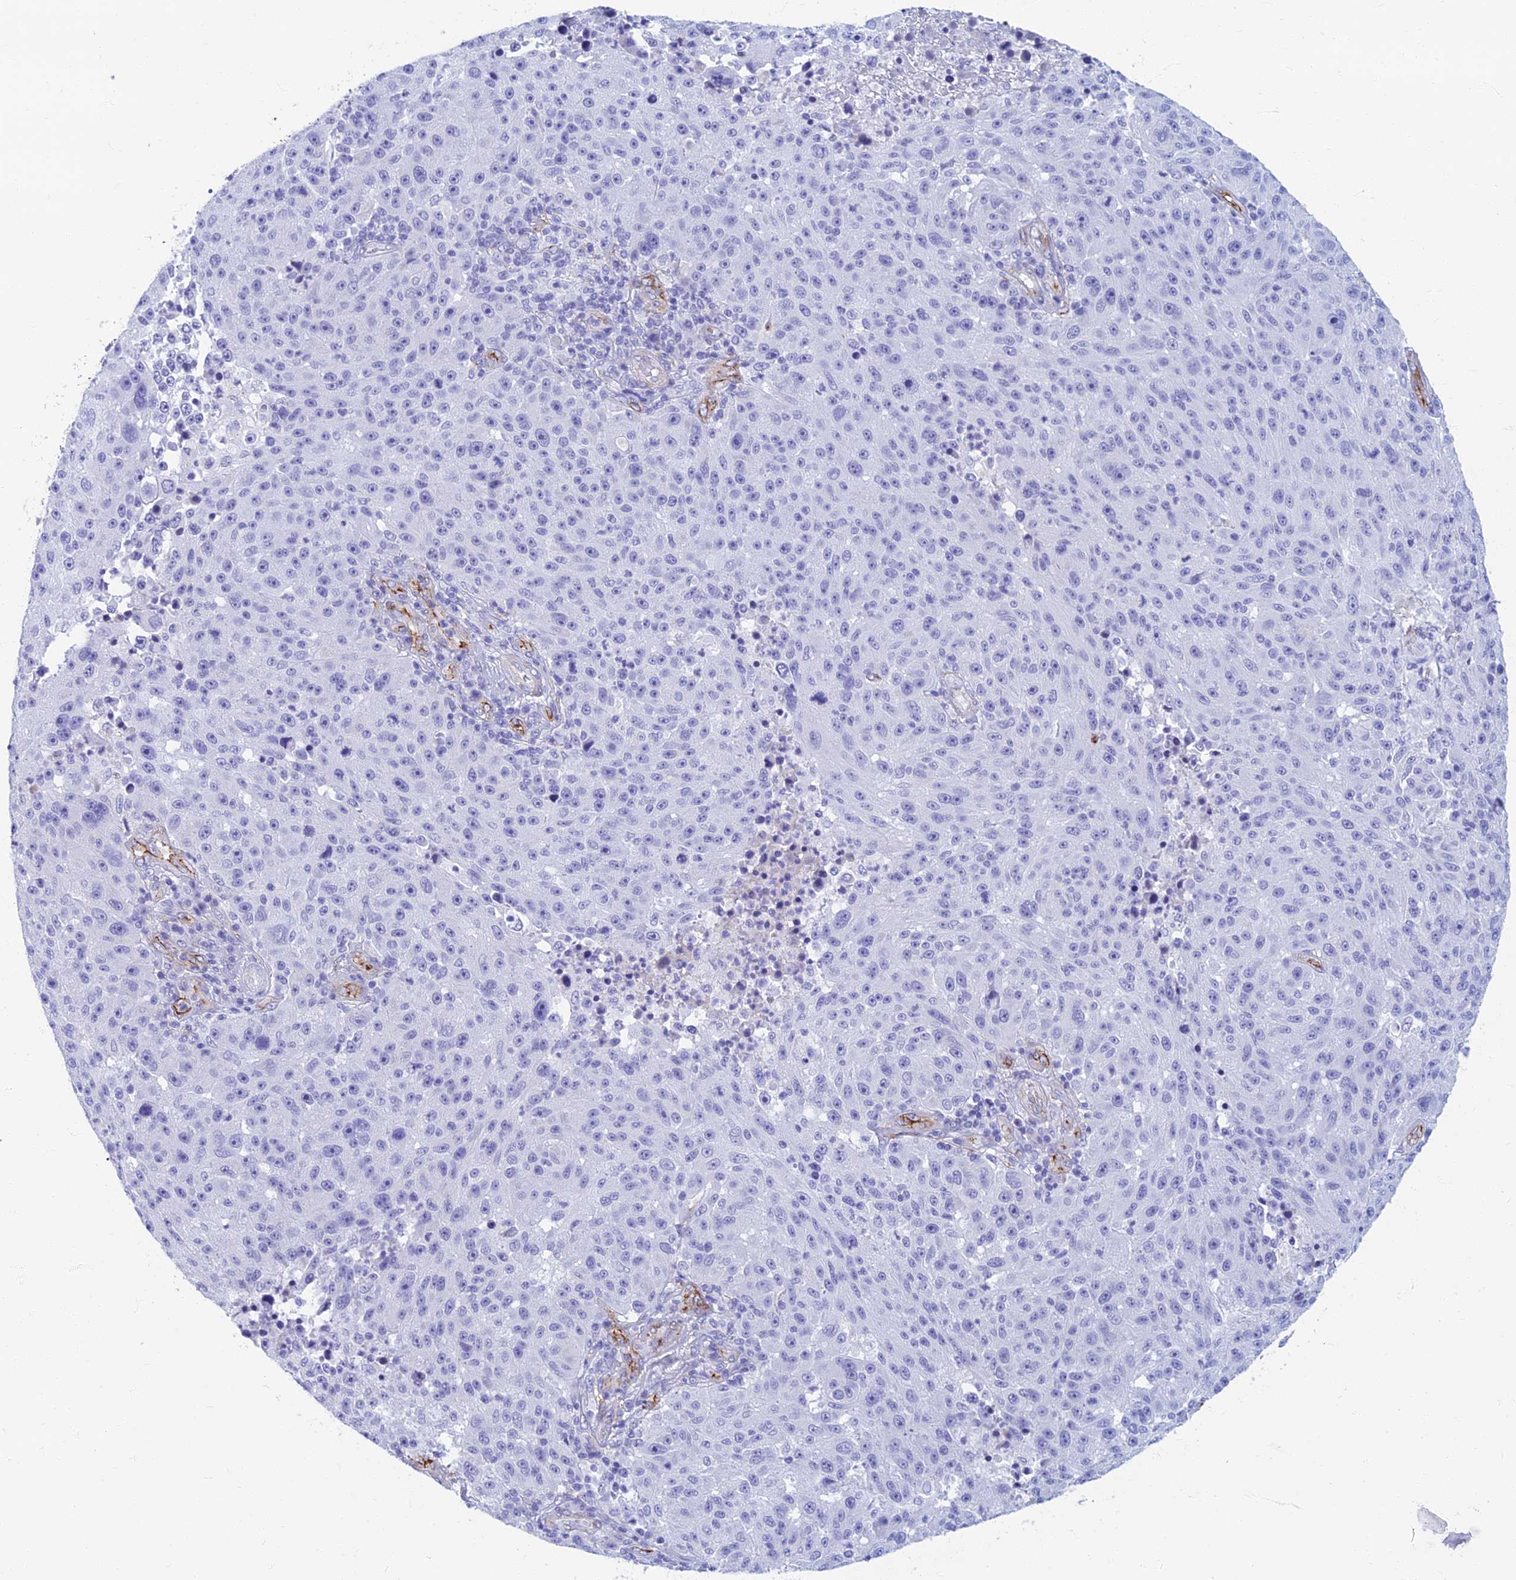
{"staining": {"intensity": "negative", "quantity": "none", "location": "none"}, "tissue": "melanoma", "cell_type": "Tumor cells", "image_type": "cancer", "snomed": [{"axis": "morphology", "description": "Malignant melanoma, NOS"}, {"axis": "topography", "description": "Skin"}], "caption": "A photomicrograph of human malignant melanoma is negative for staining in tumor cells.", "gene": "ETFRF1", "patient": {"sex": "male", "age": 53}}